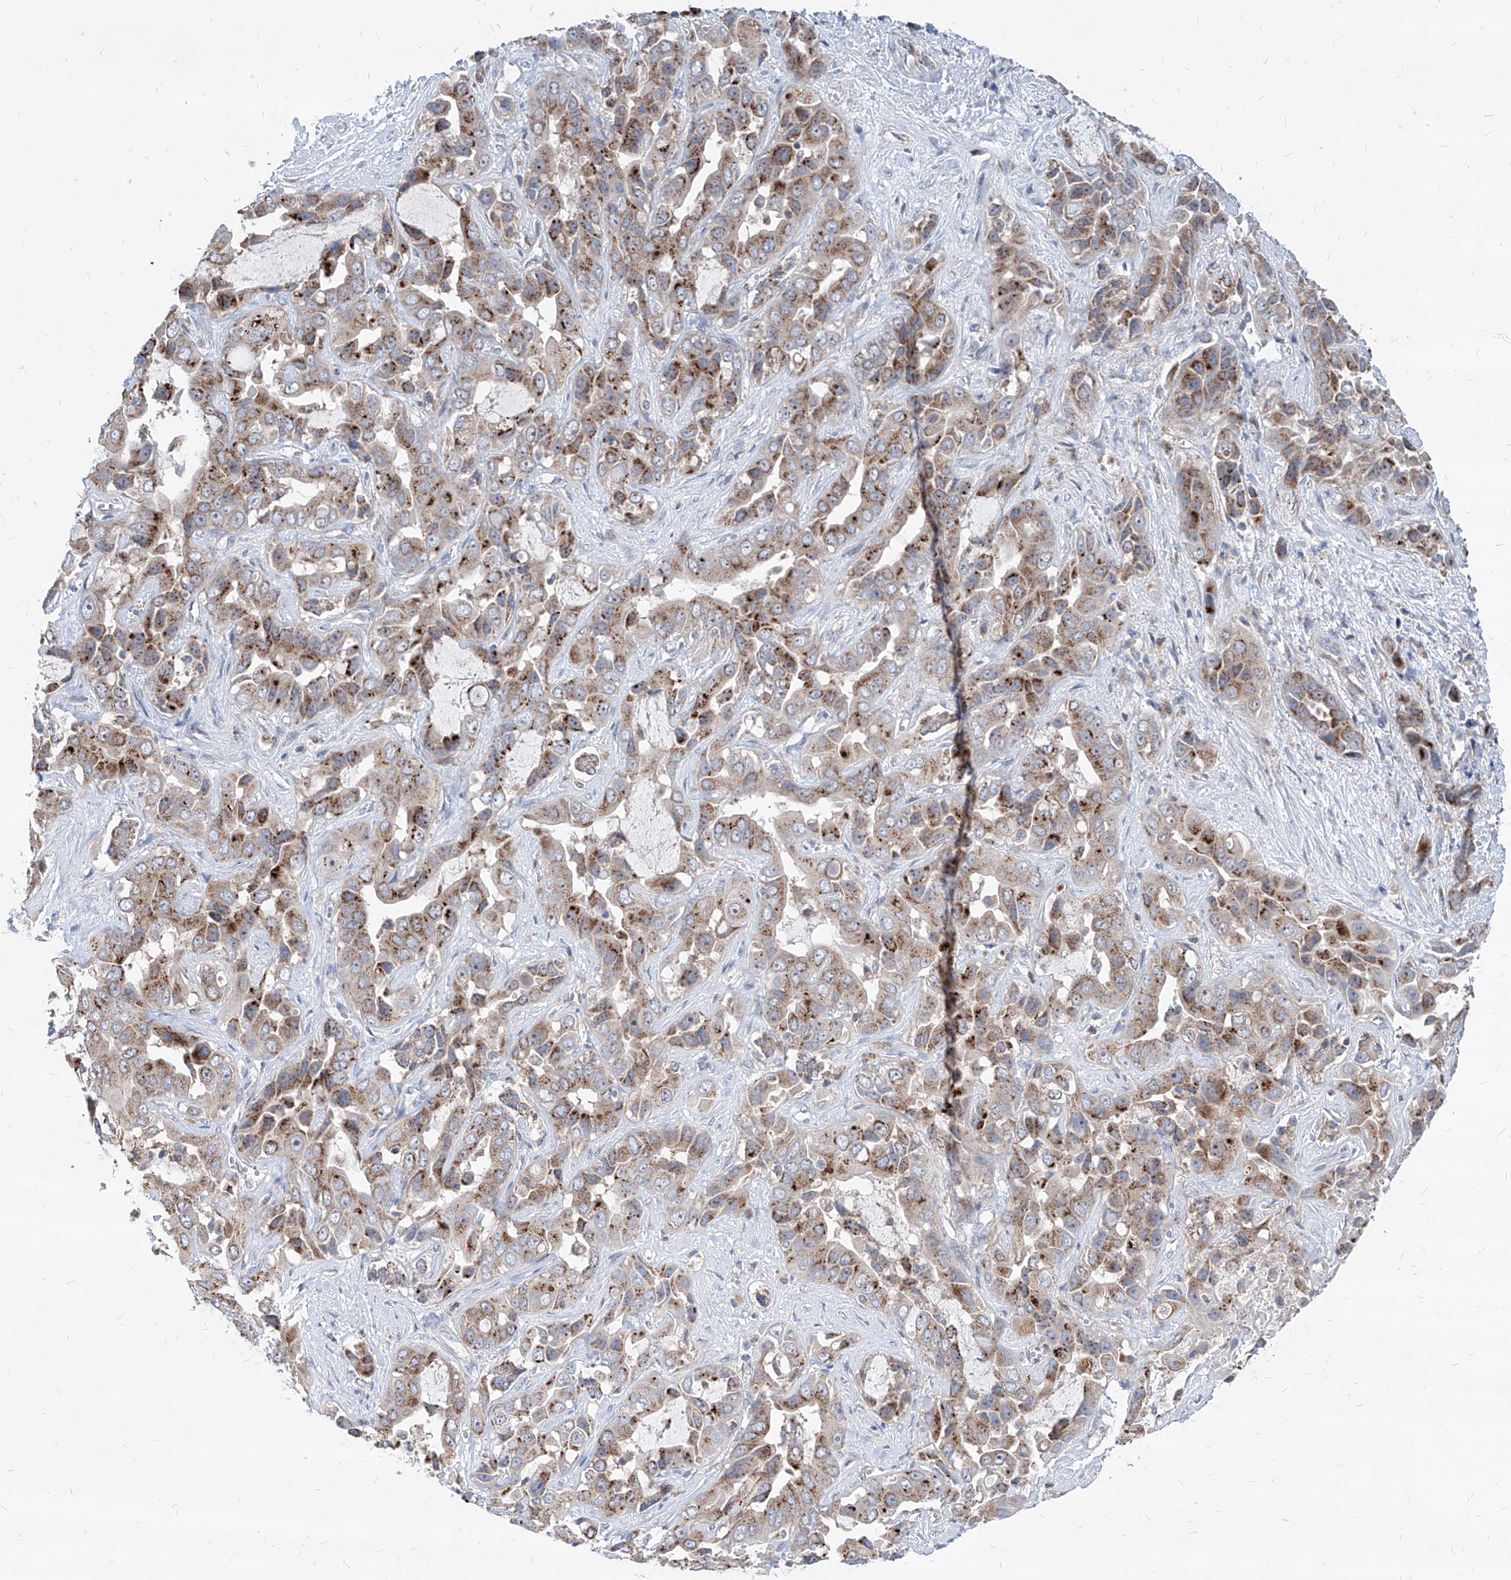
{"staining": {"intensity": "moderate", "quantity": ">75%", "location": "cytoplasmic/membranous"}, "tissue": "liver cancer", "cell_type": "Tumor cells", "image_type": "cancer", "snomed": [{"axis": "morphology", "description": "Cholangiocarcinoma"}, {"axis": "topography", "description": "Liver"}], "caption": "Immunohistochemistry of human cholangiocarcinoma (liver) exhibits medium levels of moderate cytoplasmic/membranous positivity in about >75% of tumor cells. The protein is stained brown, and the nuclei are stained in blue (DAB IHC with brightfield microscopy, high magnification).", "gene": "AGPS", "patient": {"sex": "female", "age": 52}}